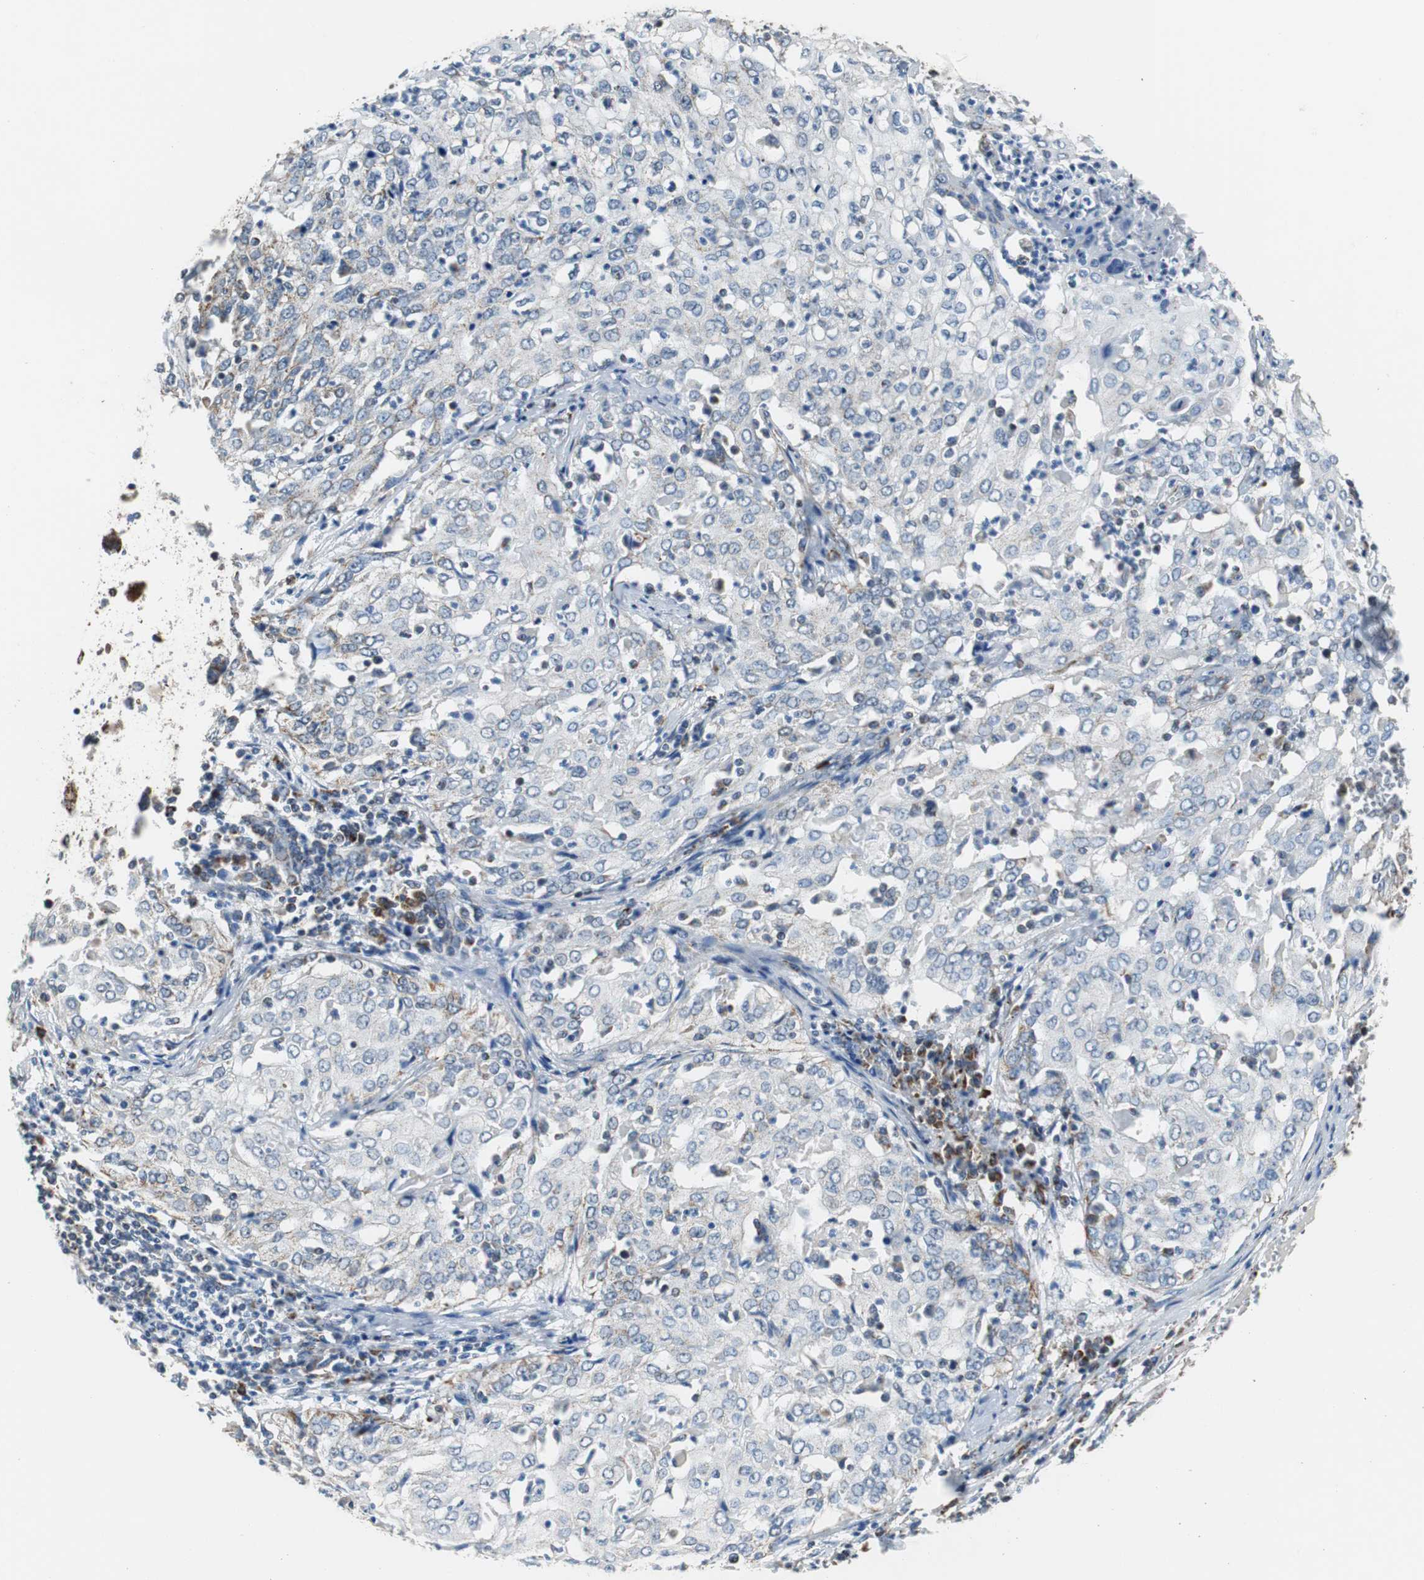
{"staining": {"intensity": "negative", "quantity": "none", "location": "none"}, "tissue": "cervical cancer", "cell_type": "Tumor cells", "image_type": "cancer", "snomed": [{"axis": "morphology", "description": "Squamous cell carcinoma, NOS"}, {"axis": "topography", "description": "Cervix"}], "caption": "Immunohistochemistry (IHC) photomicrograph of human cervical cancer (squamous cell carcinoma) stained for a protein (brown), which shows no expression in tumor cells.", "gene": "PITRM1", "patient": {"sex": "female", "age": 39}}